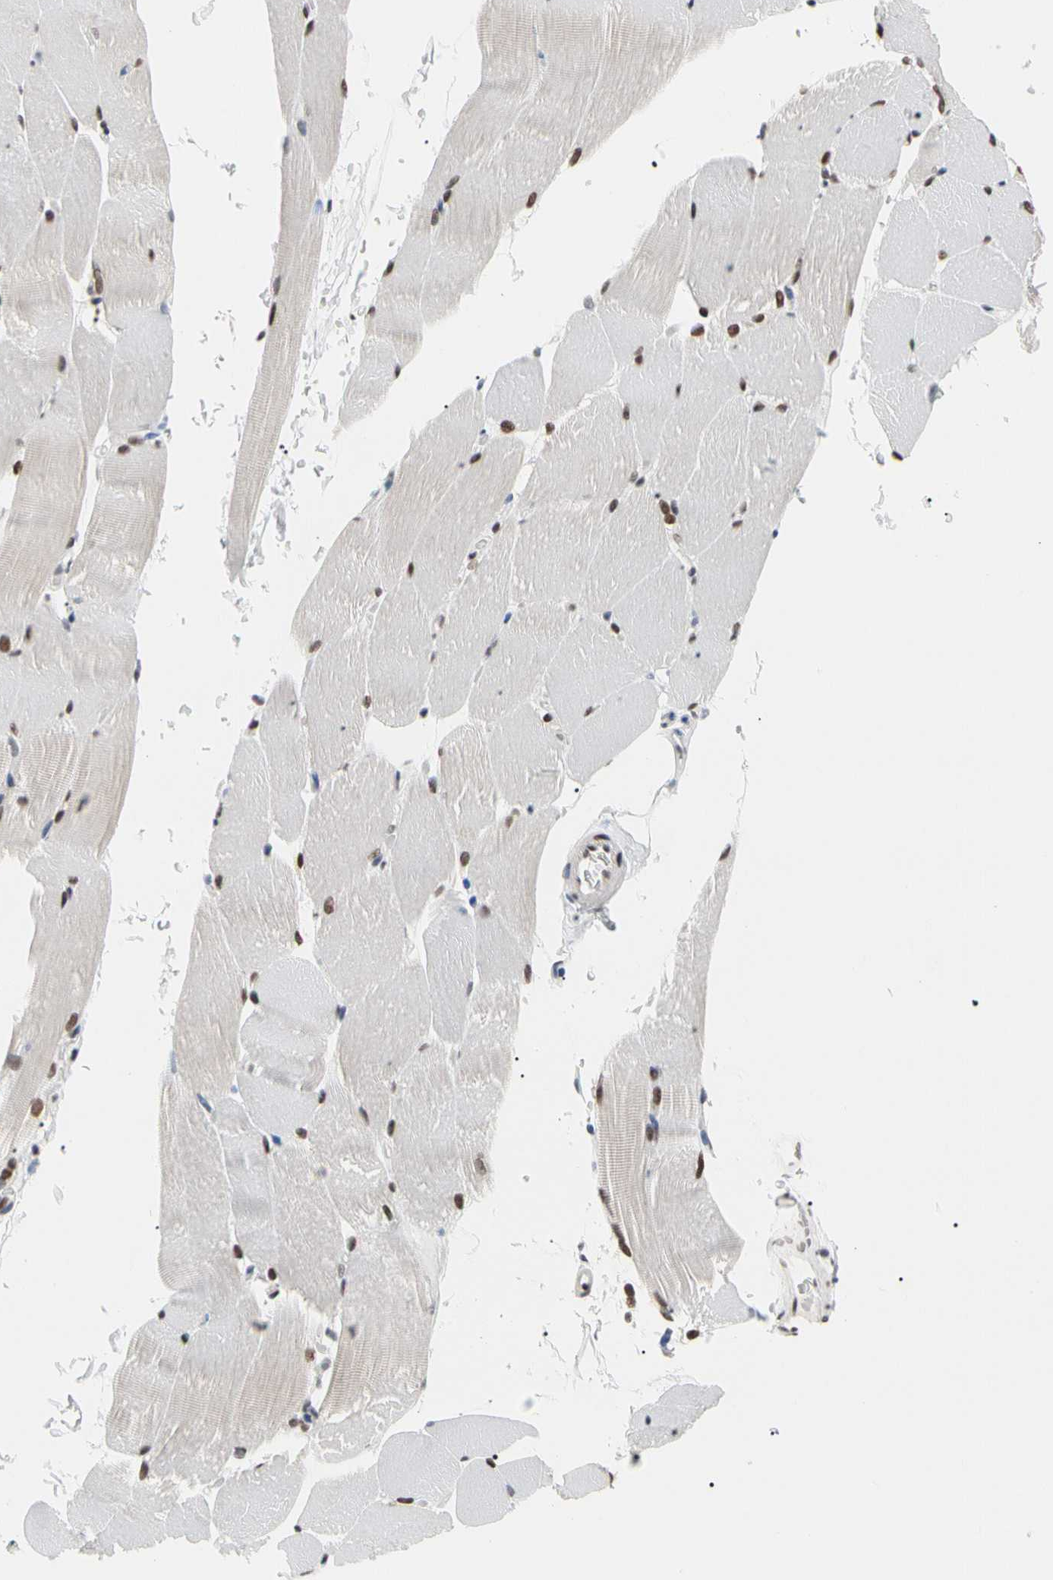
{"staining": {"intensity": "moderate", "quantity": ">75%", "location": "nuclear"}, "tissue": "skeletal muscle", "cell_type": "Myocytes", "image_type": "normal", "snomed": [{"axis": "morphology", "description": "Normal tissue, NOS"}, {"axis": "topography", "description": "Skeletal muscle"}, {"axis": "topography", "description": "Parathyroid gland"}], "caption": "Approximately >75% of myocytes in unremarkable human skeletal muscle reveal moderate nuclear protein staining as visualized by brown immunohistochemical staining.", "gene": "FAM98B", "patient": {"sex": "female", "age": 37}}